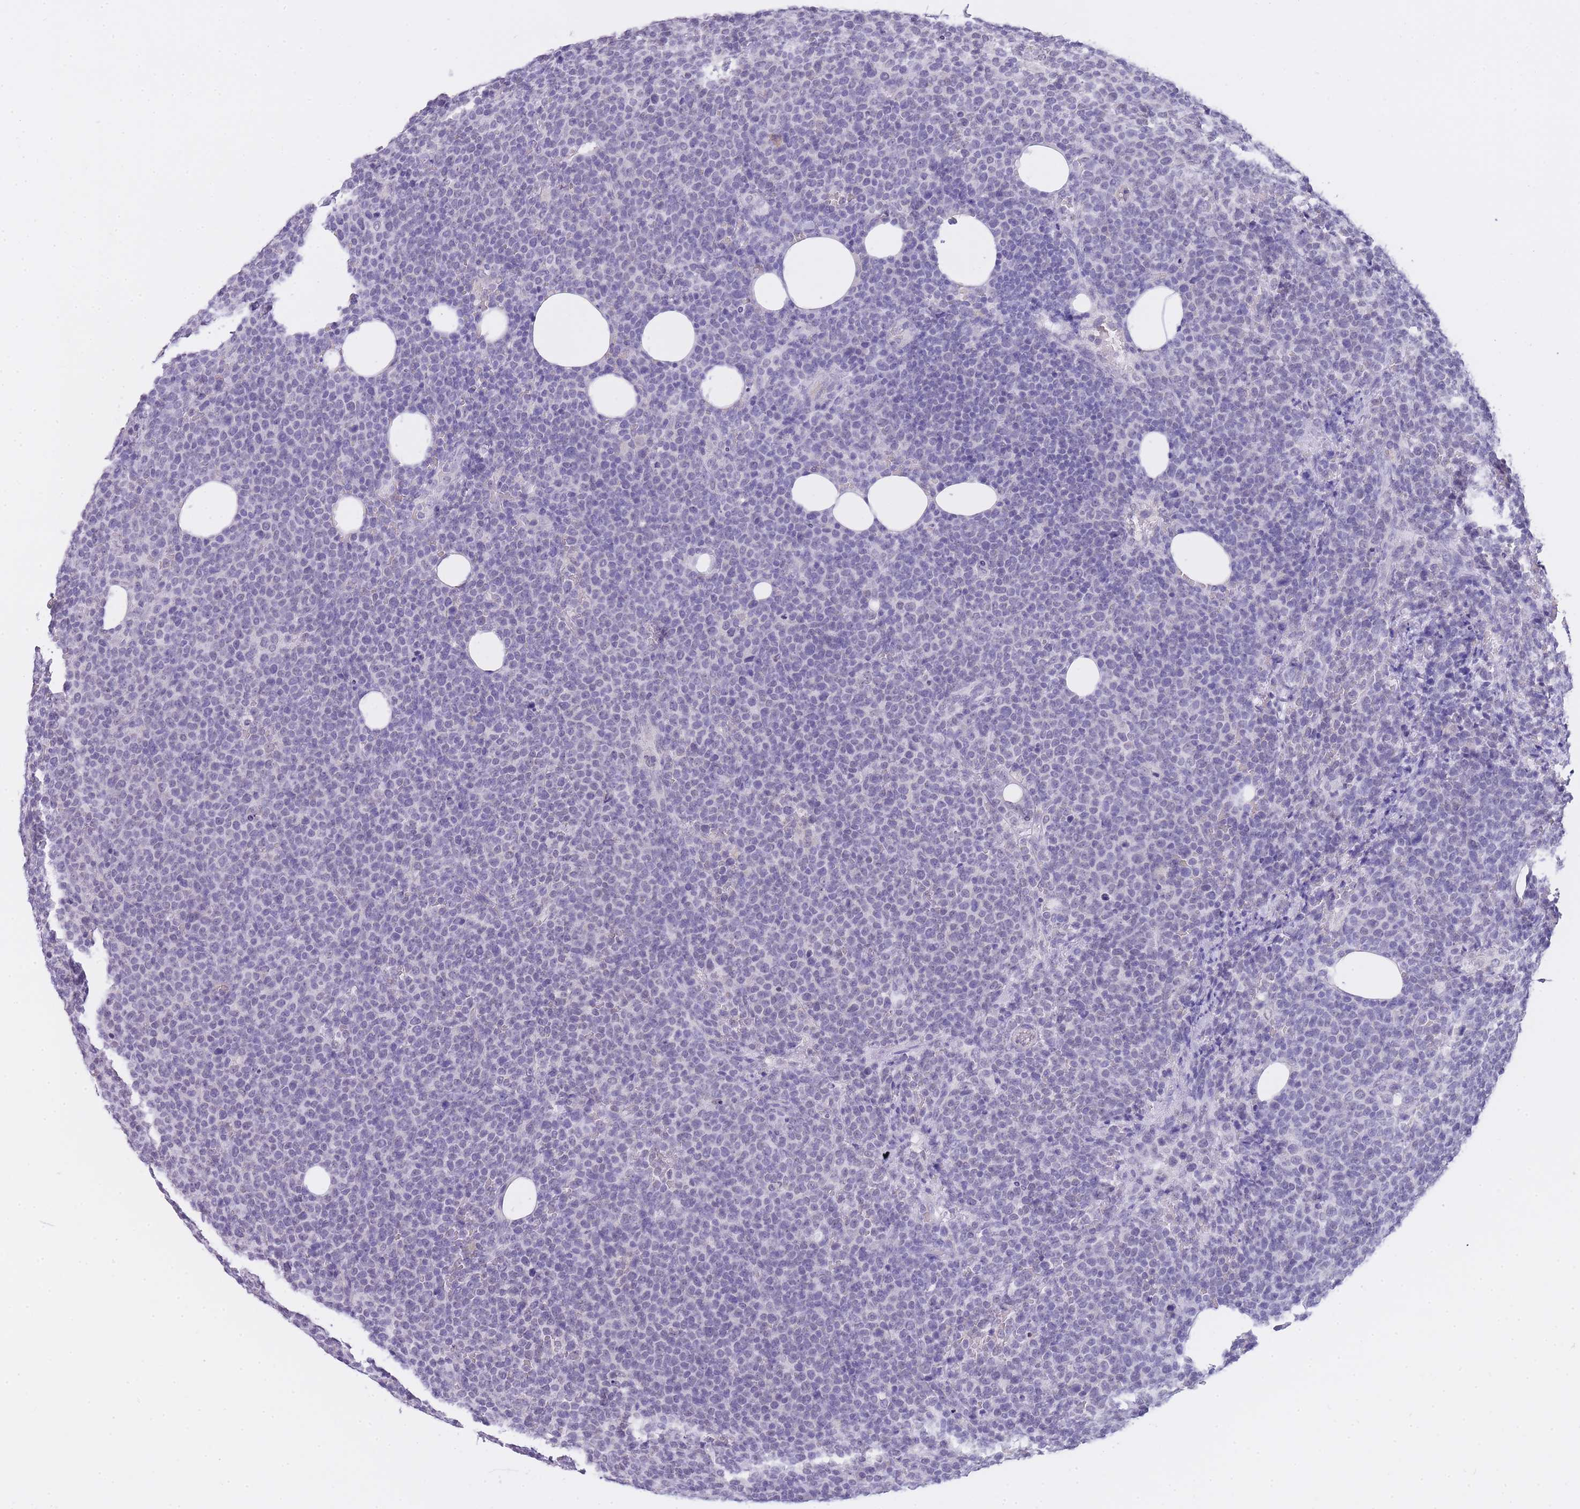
{"staining": {"intensity": "negative", "quantity": "none", "location": "none"}, "tissue": "lymphoma", "cell_type": "Tumor cells", "image_type": "cancer", "snomed": [{"axis": "morphology", "description": "Malignant lymphoma, non-Hodgkin's type, High grade"}, {"axis": "topography", "description": "Lymph node"}], "caption": "Image shows no significant protein expression in tumor cells of malignant lymphoma, non-Hodgkin's type (high-grade). (DAB immunohistochemistry (IHC) visualized using brightfield microscopy, high magnification).", "gene": "FRAT2", "patient": {"sex": "male", "age": 61}}